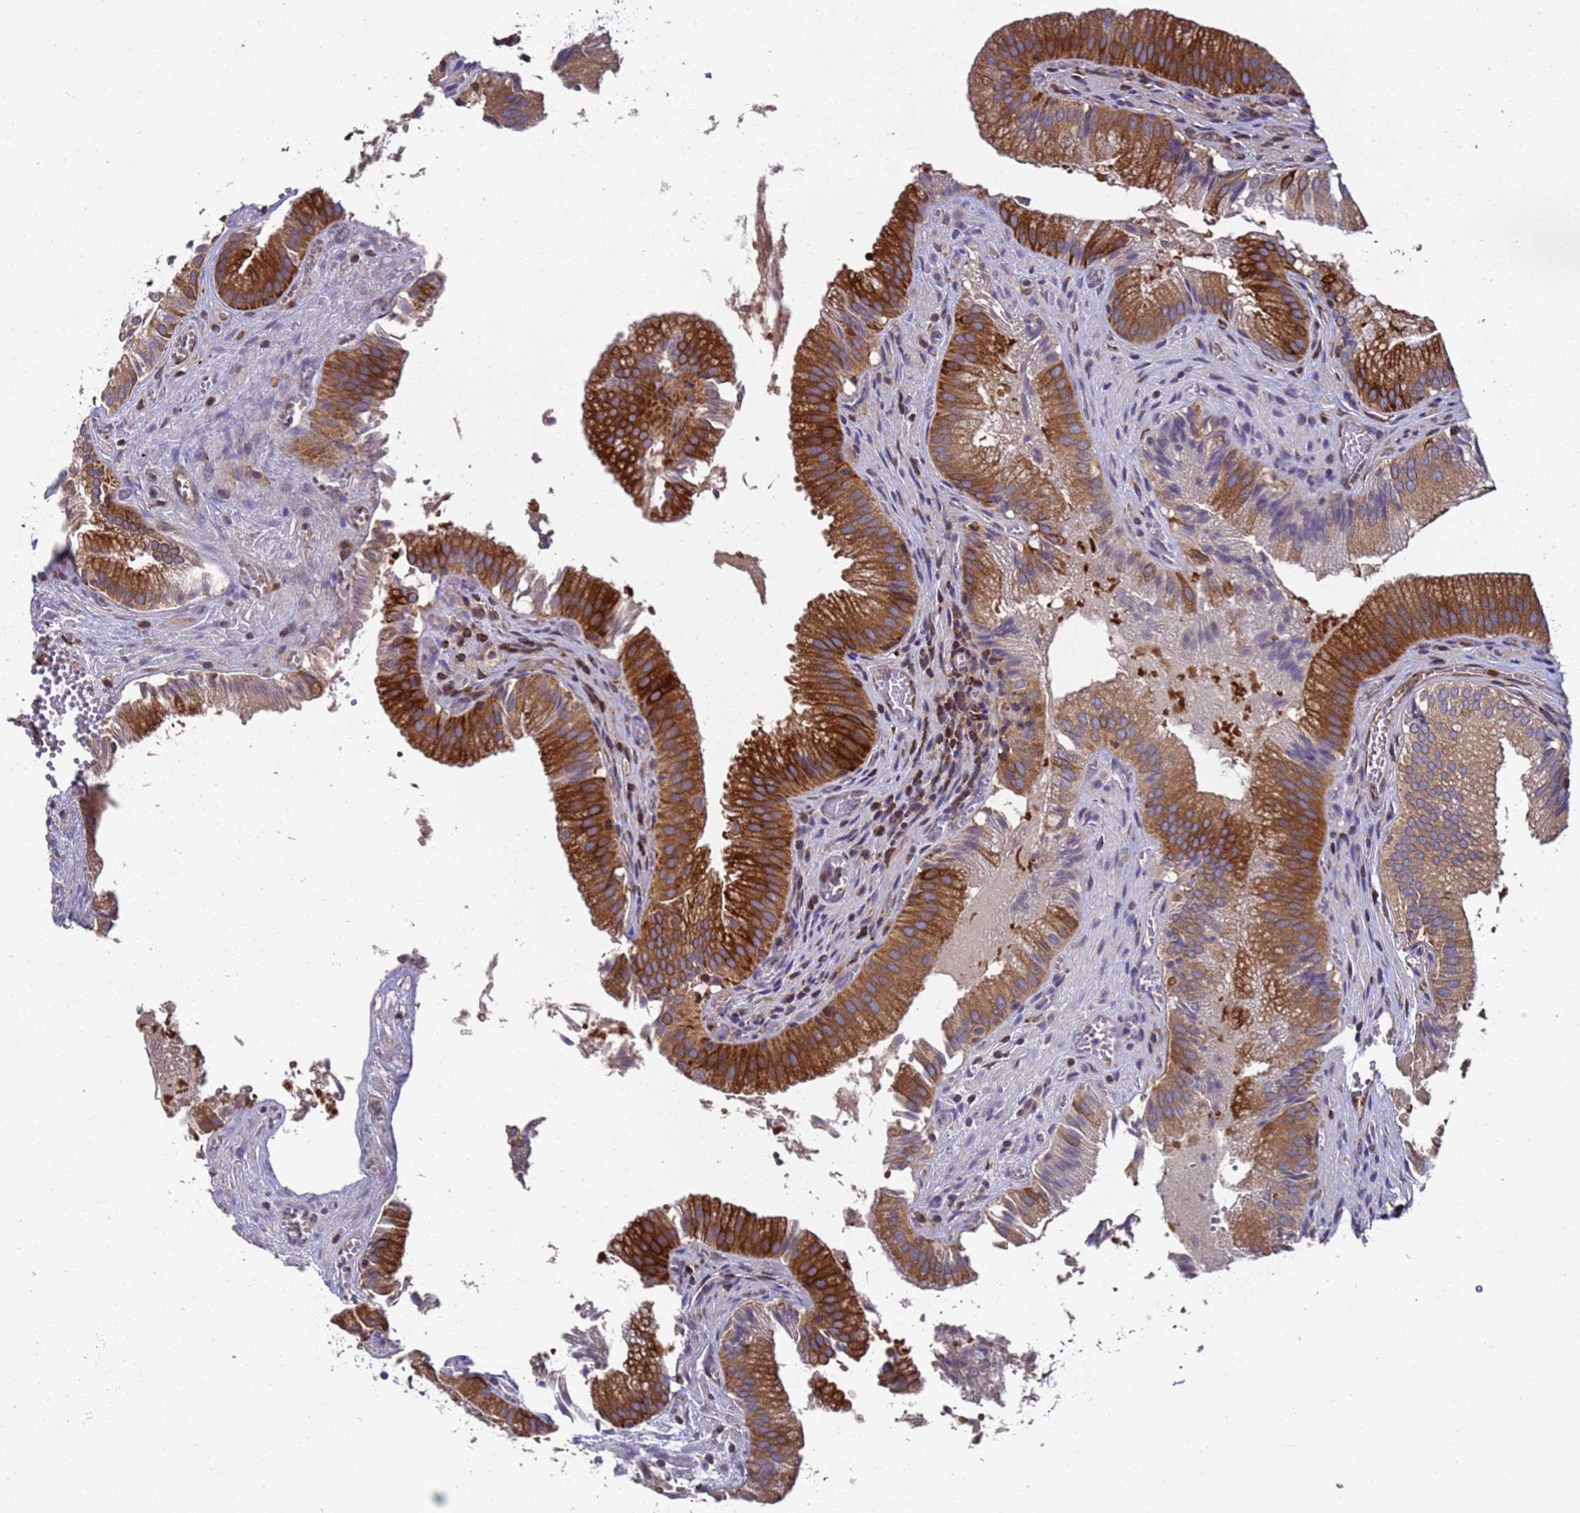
{"staining": {"intensity": "strong", "quantity": ">75%", "location": "cytoplasmic/membranous"}, "tissue": "gallbladder", "cell_type": "Glandular cells", "image_type": "normal", "snomed": [{"axis": "morphology", "description": "Normal tissue, NOS"}, {"axis": "topography", "description": "Gallbladder"}, {"axis": "topography", "description": "Peripheral nerve tissue"}], "caption": "Immunohistochemistry (IHC) of unremarkable human gallbladder demonstrates high levels of strong cytoplasmic/membranous expression in approximately >75% of glandular cells.", "gene": "MOCS1", "patient": {"sex": "male", "age": 17}}